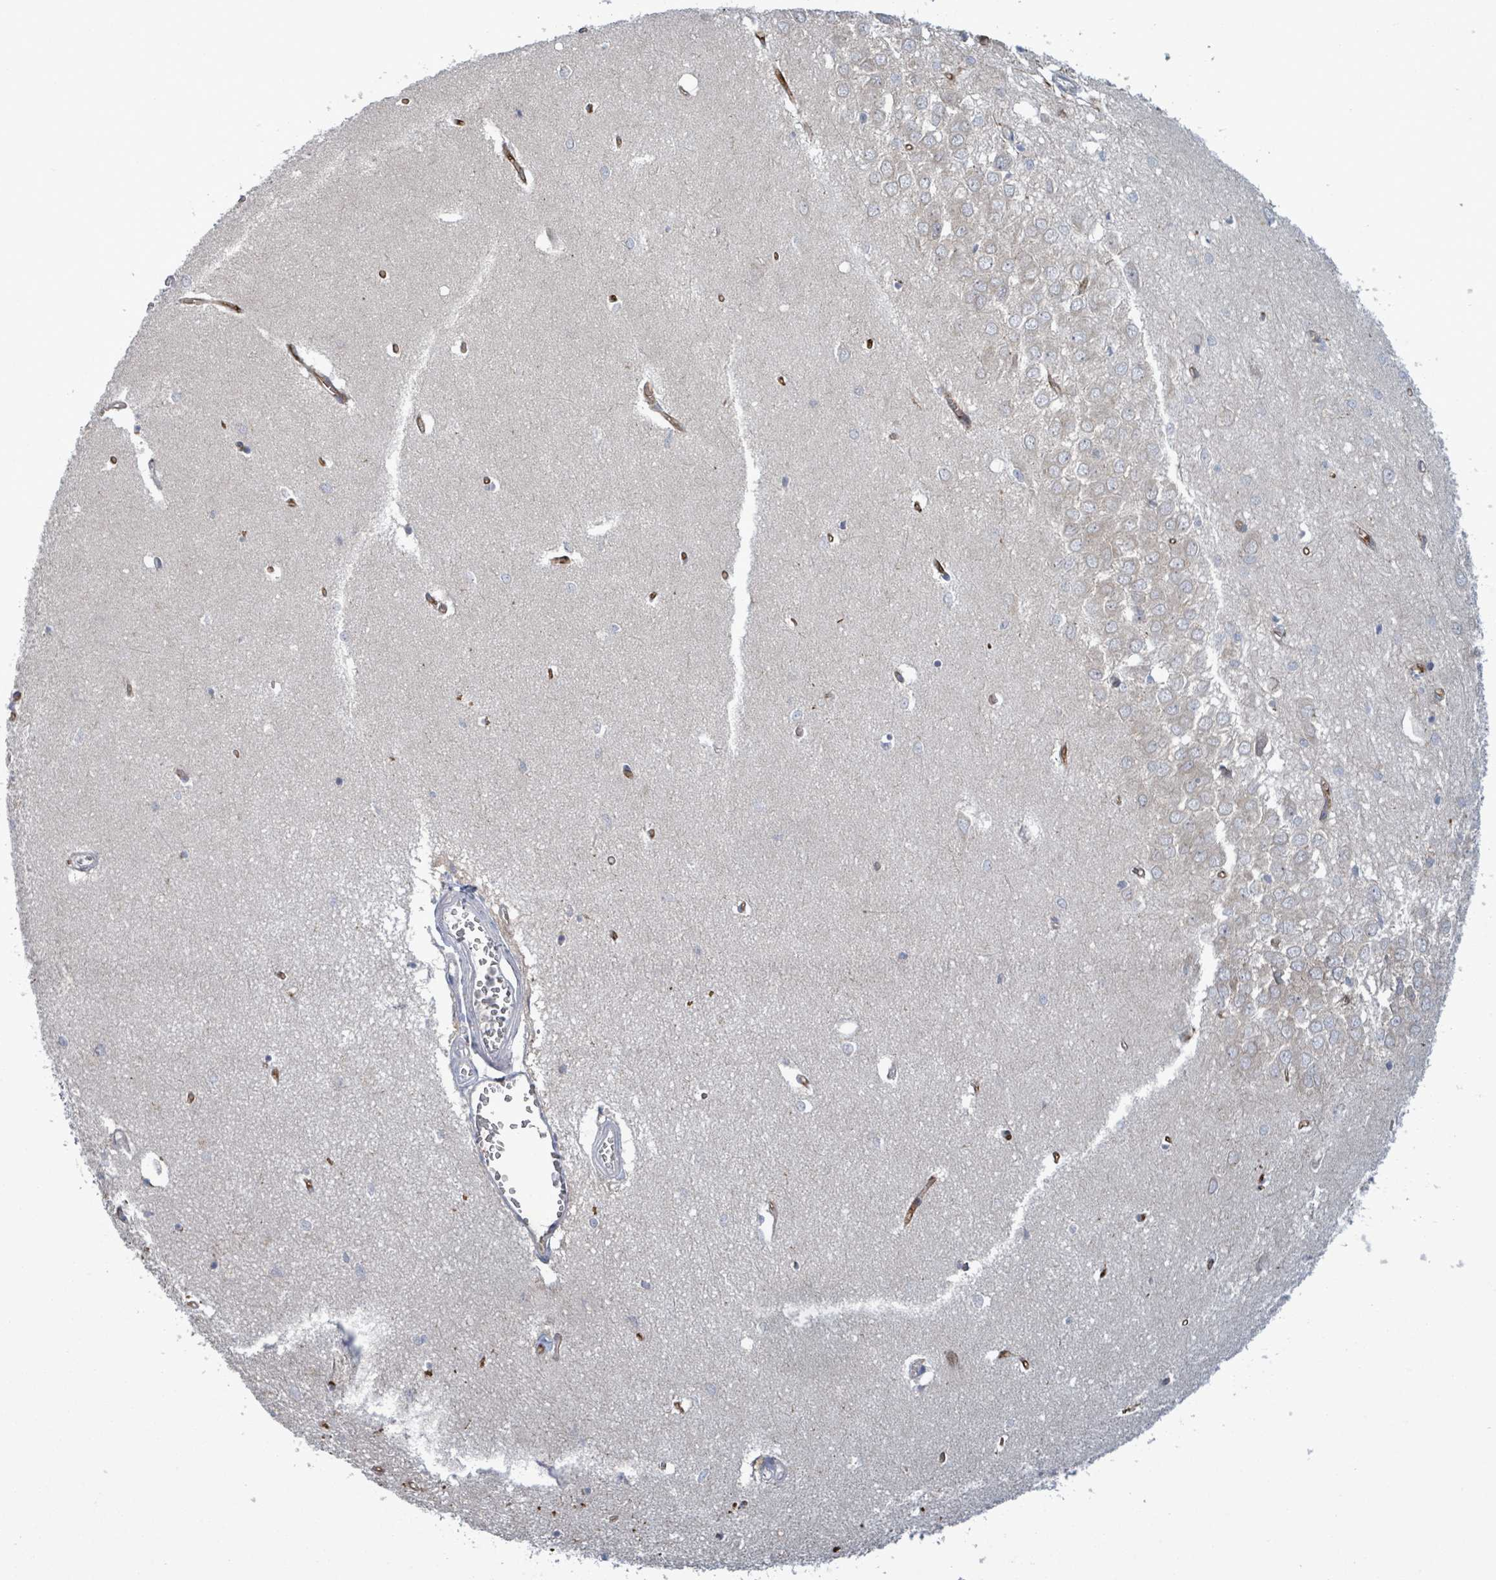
{"staining": {"intensity": "negative", "quantity": "none", "location": "none"}, "tissue": "hippocampus", "cell_type": "Glial cells", "image_type": "normal", "snomed": [{"axis": "morphology", "description": "Normal tissue, NOS"}, {"axis": "topography", "description": "Hippocampus"}], "caption": "There is no significant staining in glial cells of hippocampus. Nuclei are stained in blue.", "gene": "ATP13A1", "patient": {"sex": "female", "age": 64}}